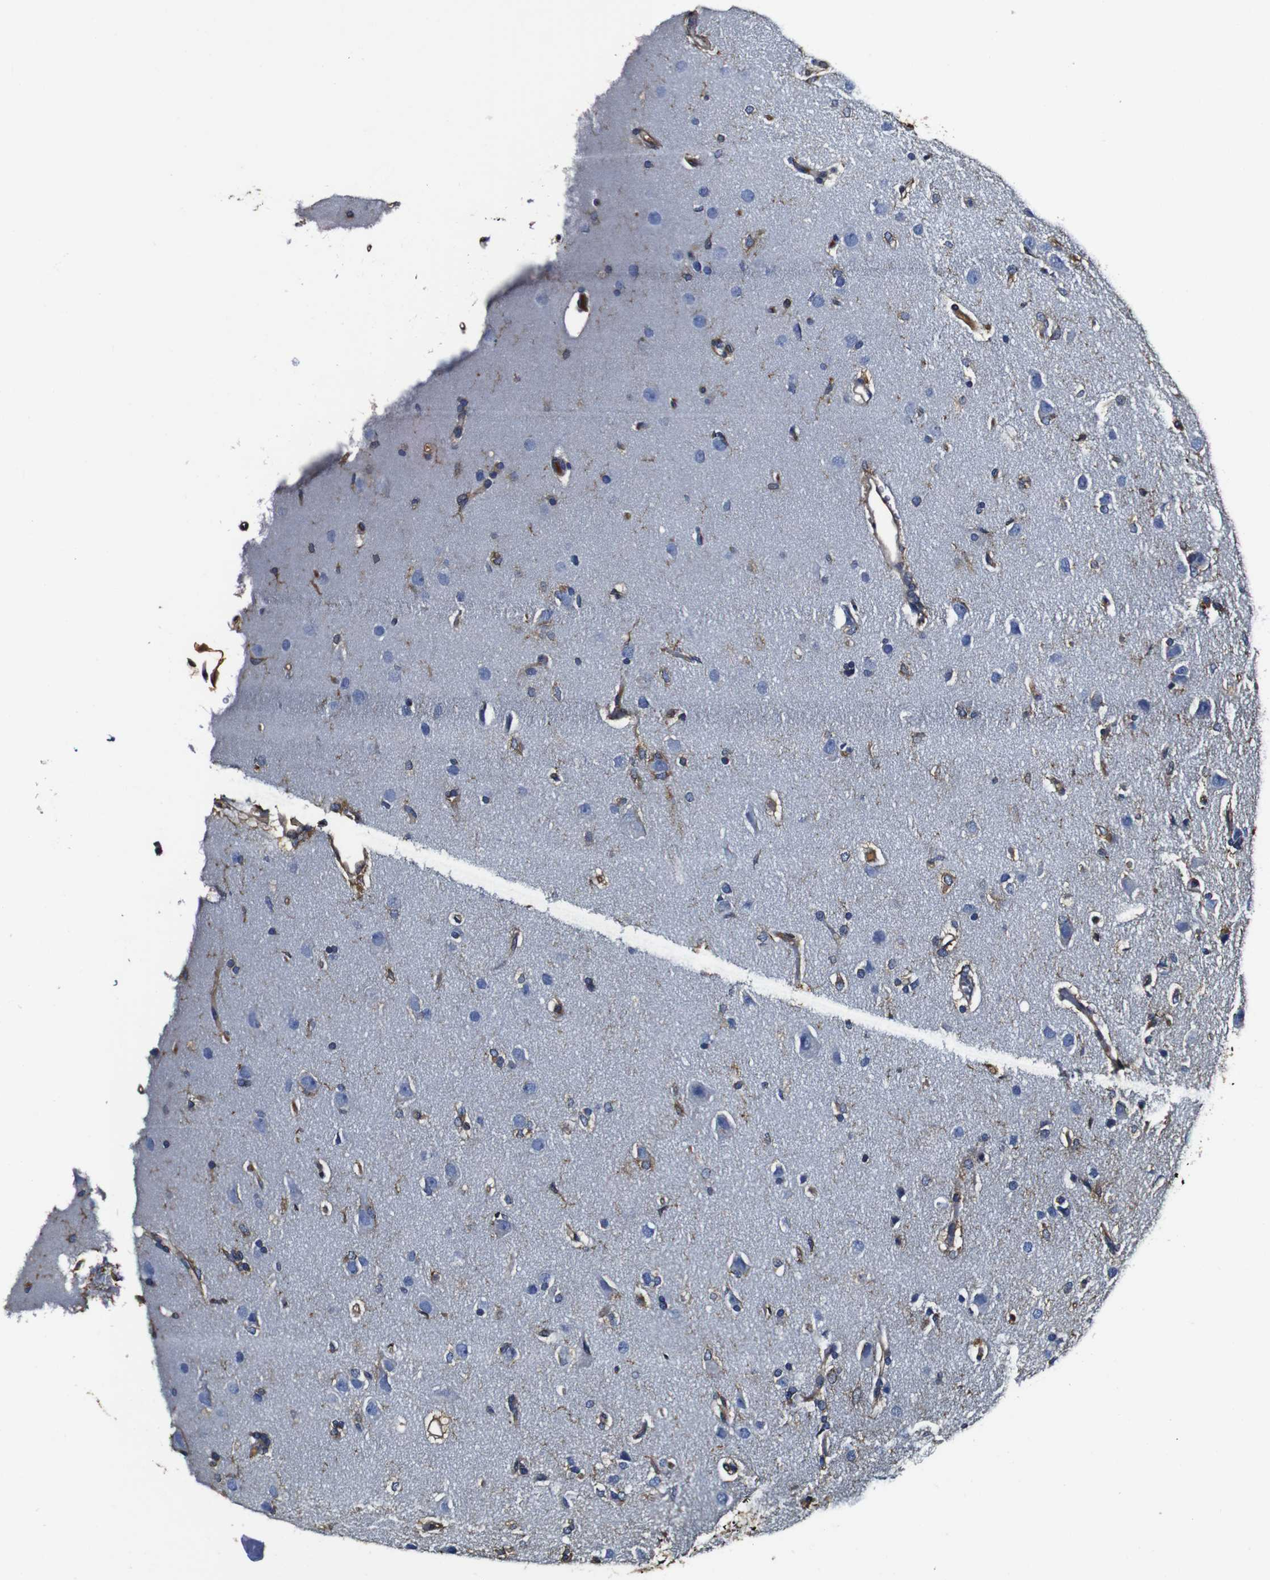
{"staining": {"intensity": "negative", "quantity": "<25%", "location": "cytoplasmic/membranous"}, "tissue": "glioma", "cell_type": "Tumor cells", "image_type": "cancer", "snomed": [{"axis": "morphology", "description": "Glioma, malignant, High grade"}, {"axis": "topography", "description": "Brain"}], "caption": "There is no significant staining in tumor cells of glioma.", "gene": "MSN", "patient": {"sex": "female", "age": 59}}